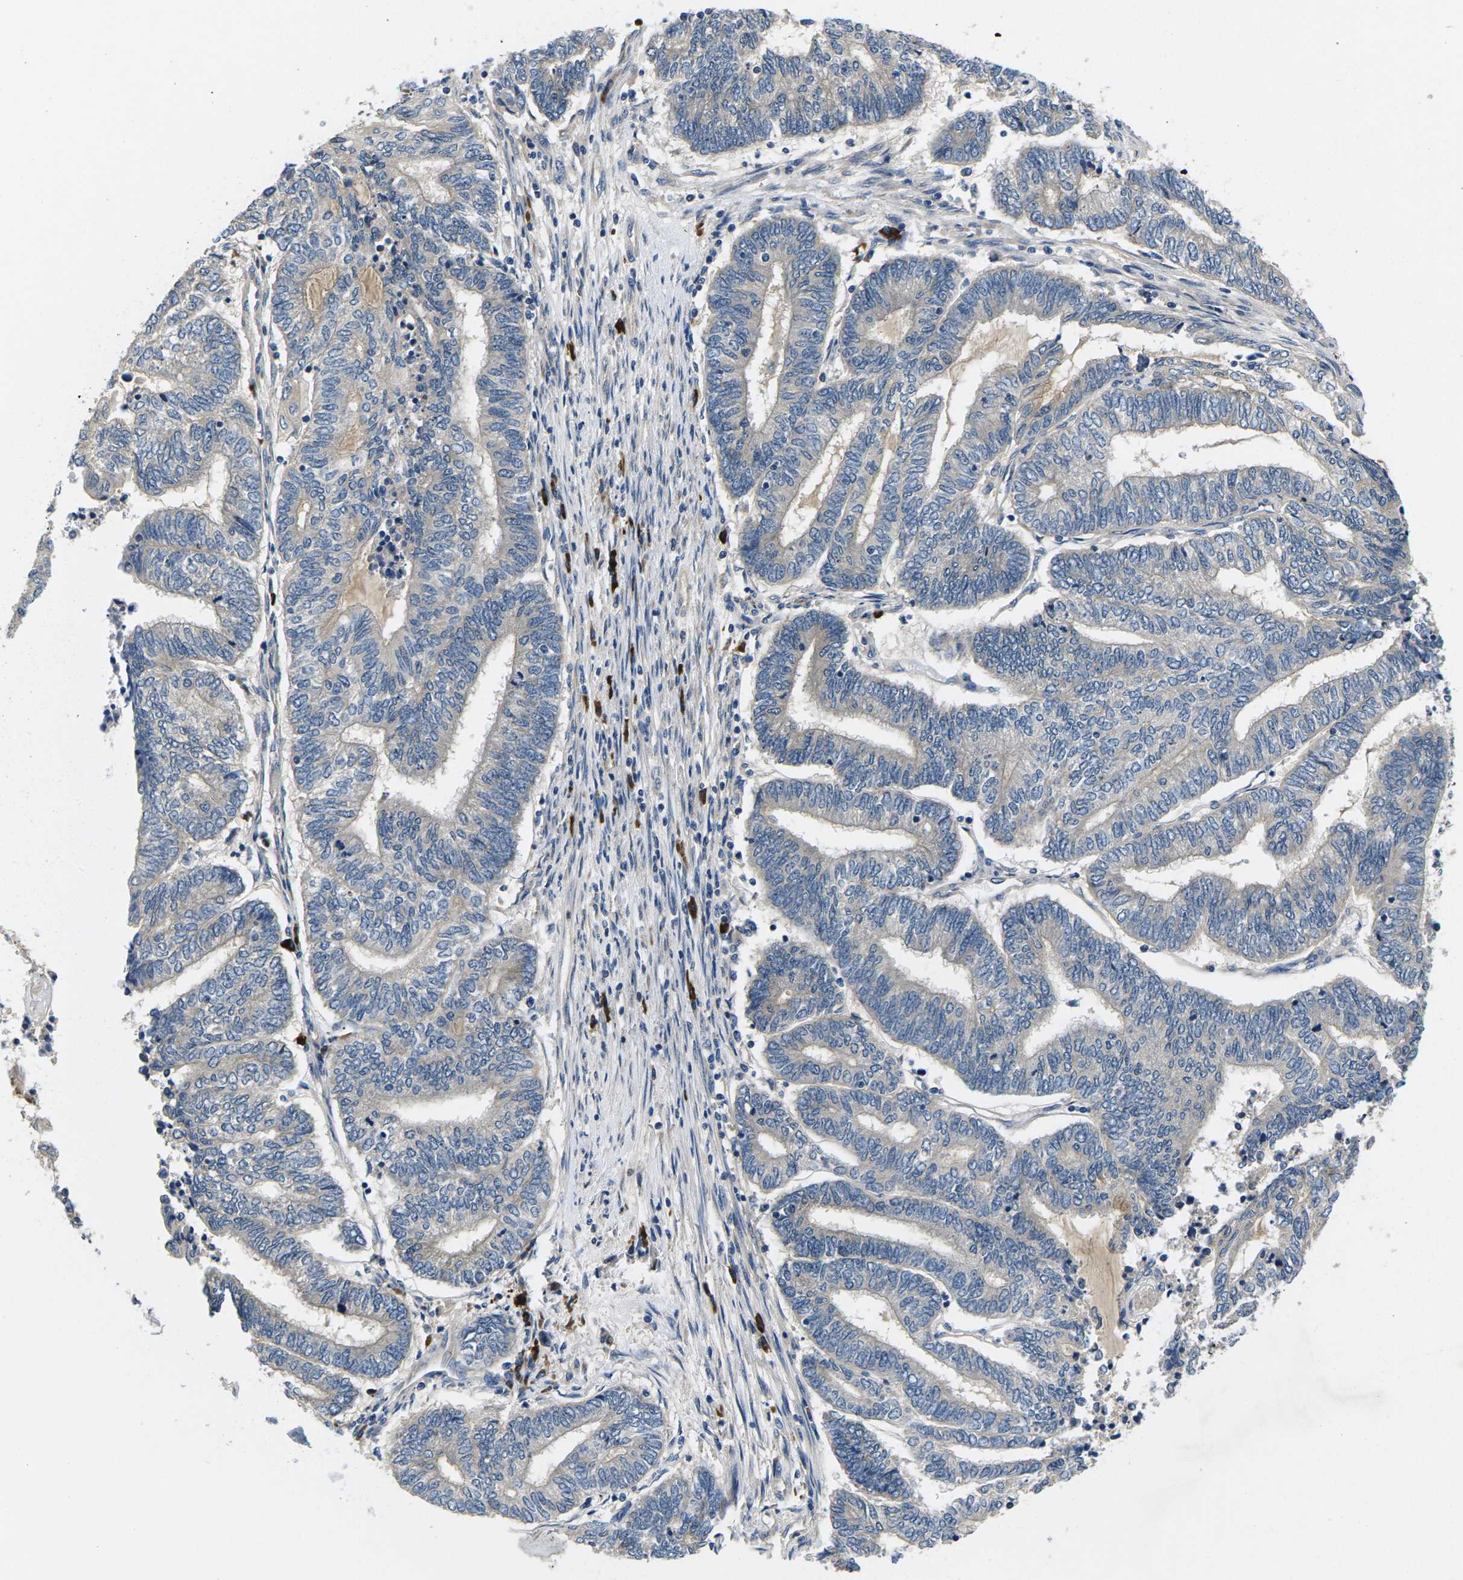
{"staining": {"intensity": "negative", "quantity": "none", "location": "none"}, "tissue": "endometrial cancer", "cell_type": "Tumor cells", "image_type": "cancer", "snomed": [{"axis": "morphology", "description": "Adenocarcinoma, NOS"}, {"axis": "topography", "description": "Uterus"}, {"axis": "topography", "description": "Endometrium"}], "caption": "There is no significant expression in tumor cells of endometrial cancer.", "gene": "PLCE1", "patient": {"sex": "female", "age": 70}}